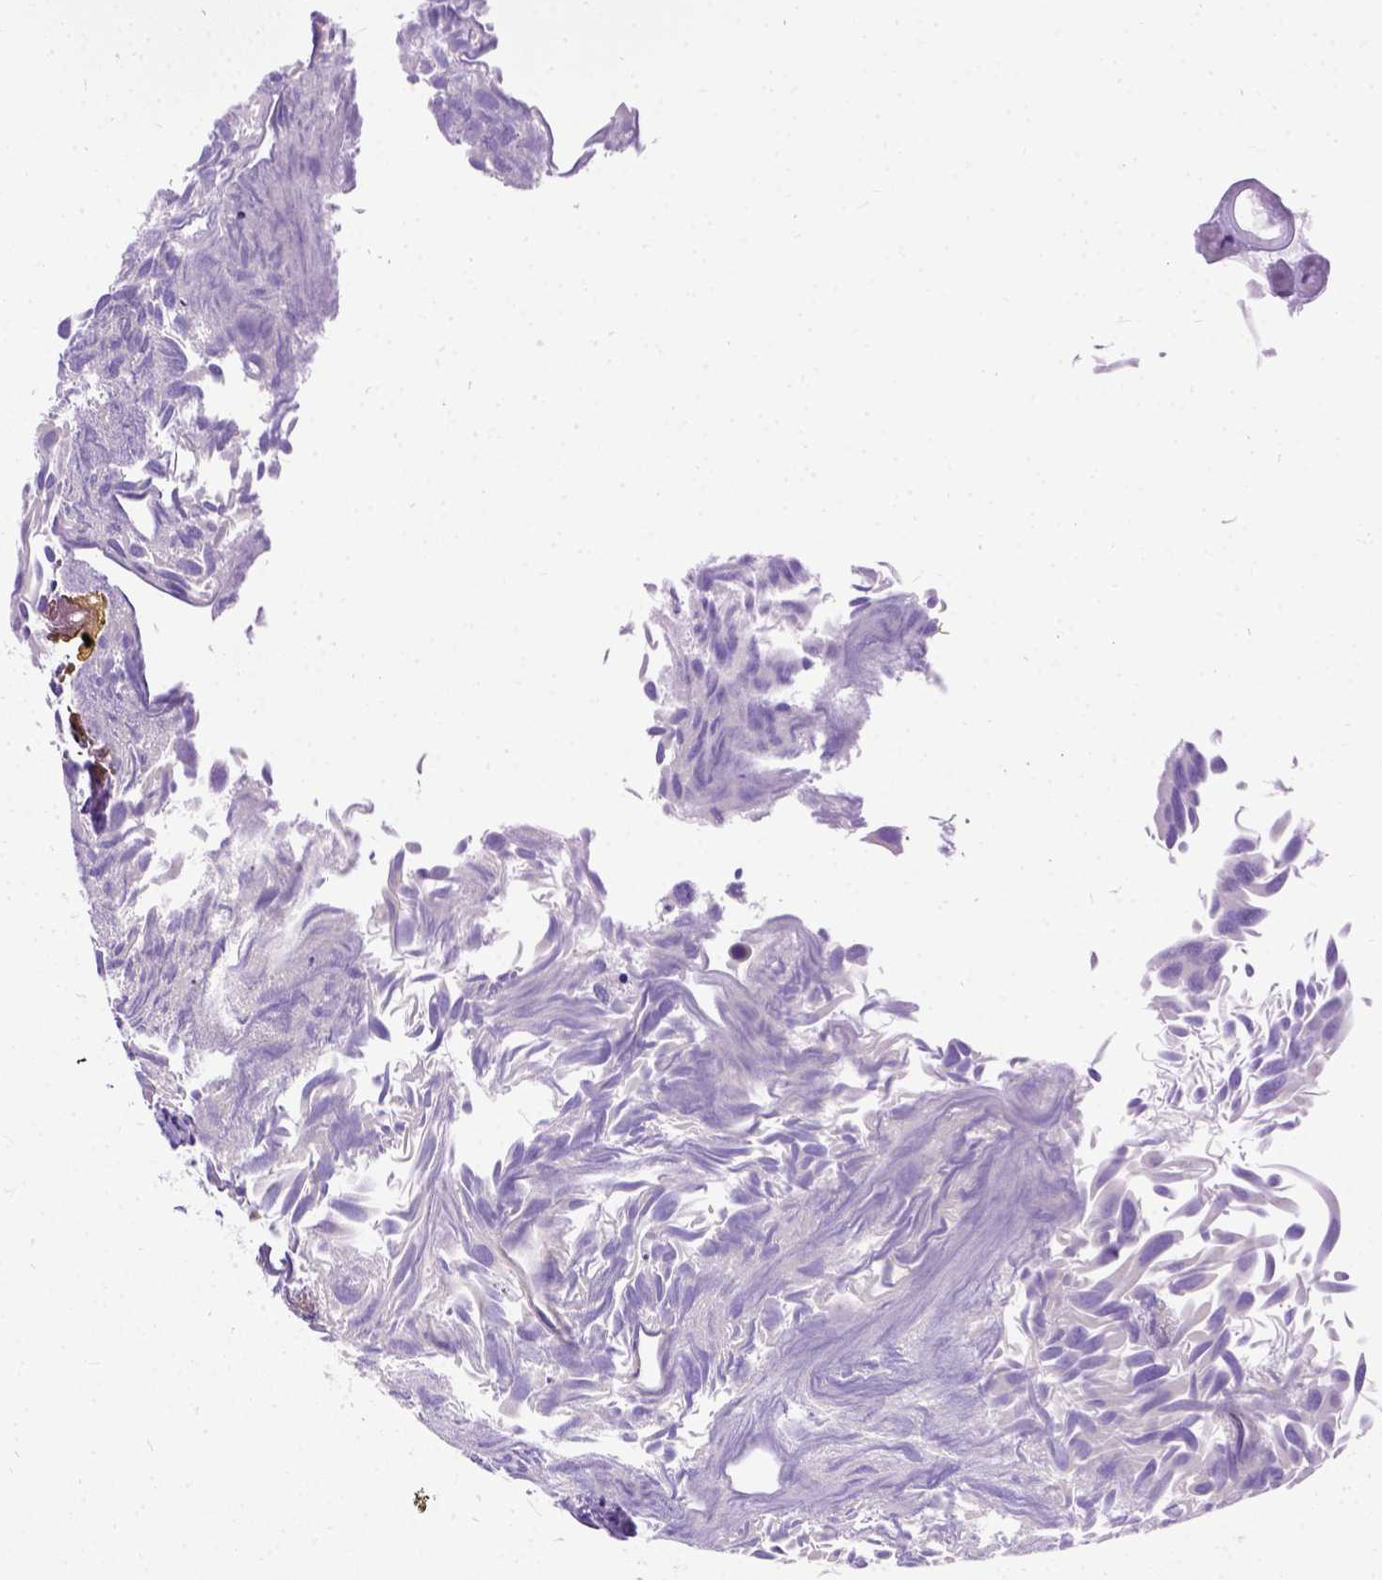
{"staining": {"intensity": "negative", "quantity": "none", "location": "none"}, "tissue": "urothelial cancer", "cell_type": "Tumor cells", "image_type": "cancer", "snomed": [{"axis": "morphology", "description": "Urothelial carcinoma, Low grade"}, {"axis": "topography", "description": "Urinary bladder"}], "caption": "Protein analysis of low-grade urothelial carcinoma displays no significant positivity in tumor cells.", "gene": "PRG2", "patient": {"sex": "female", "age": 69}}